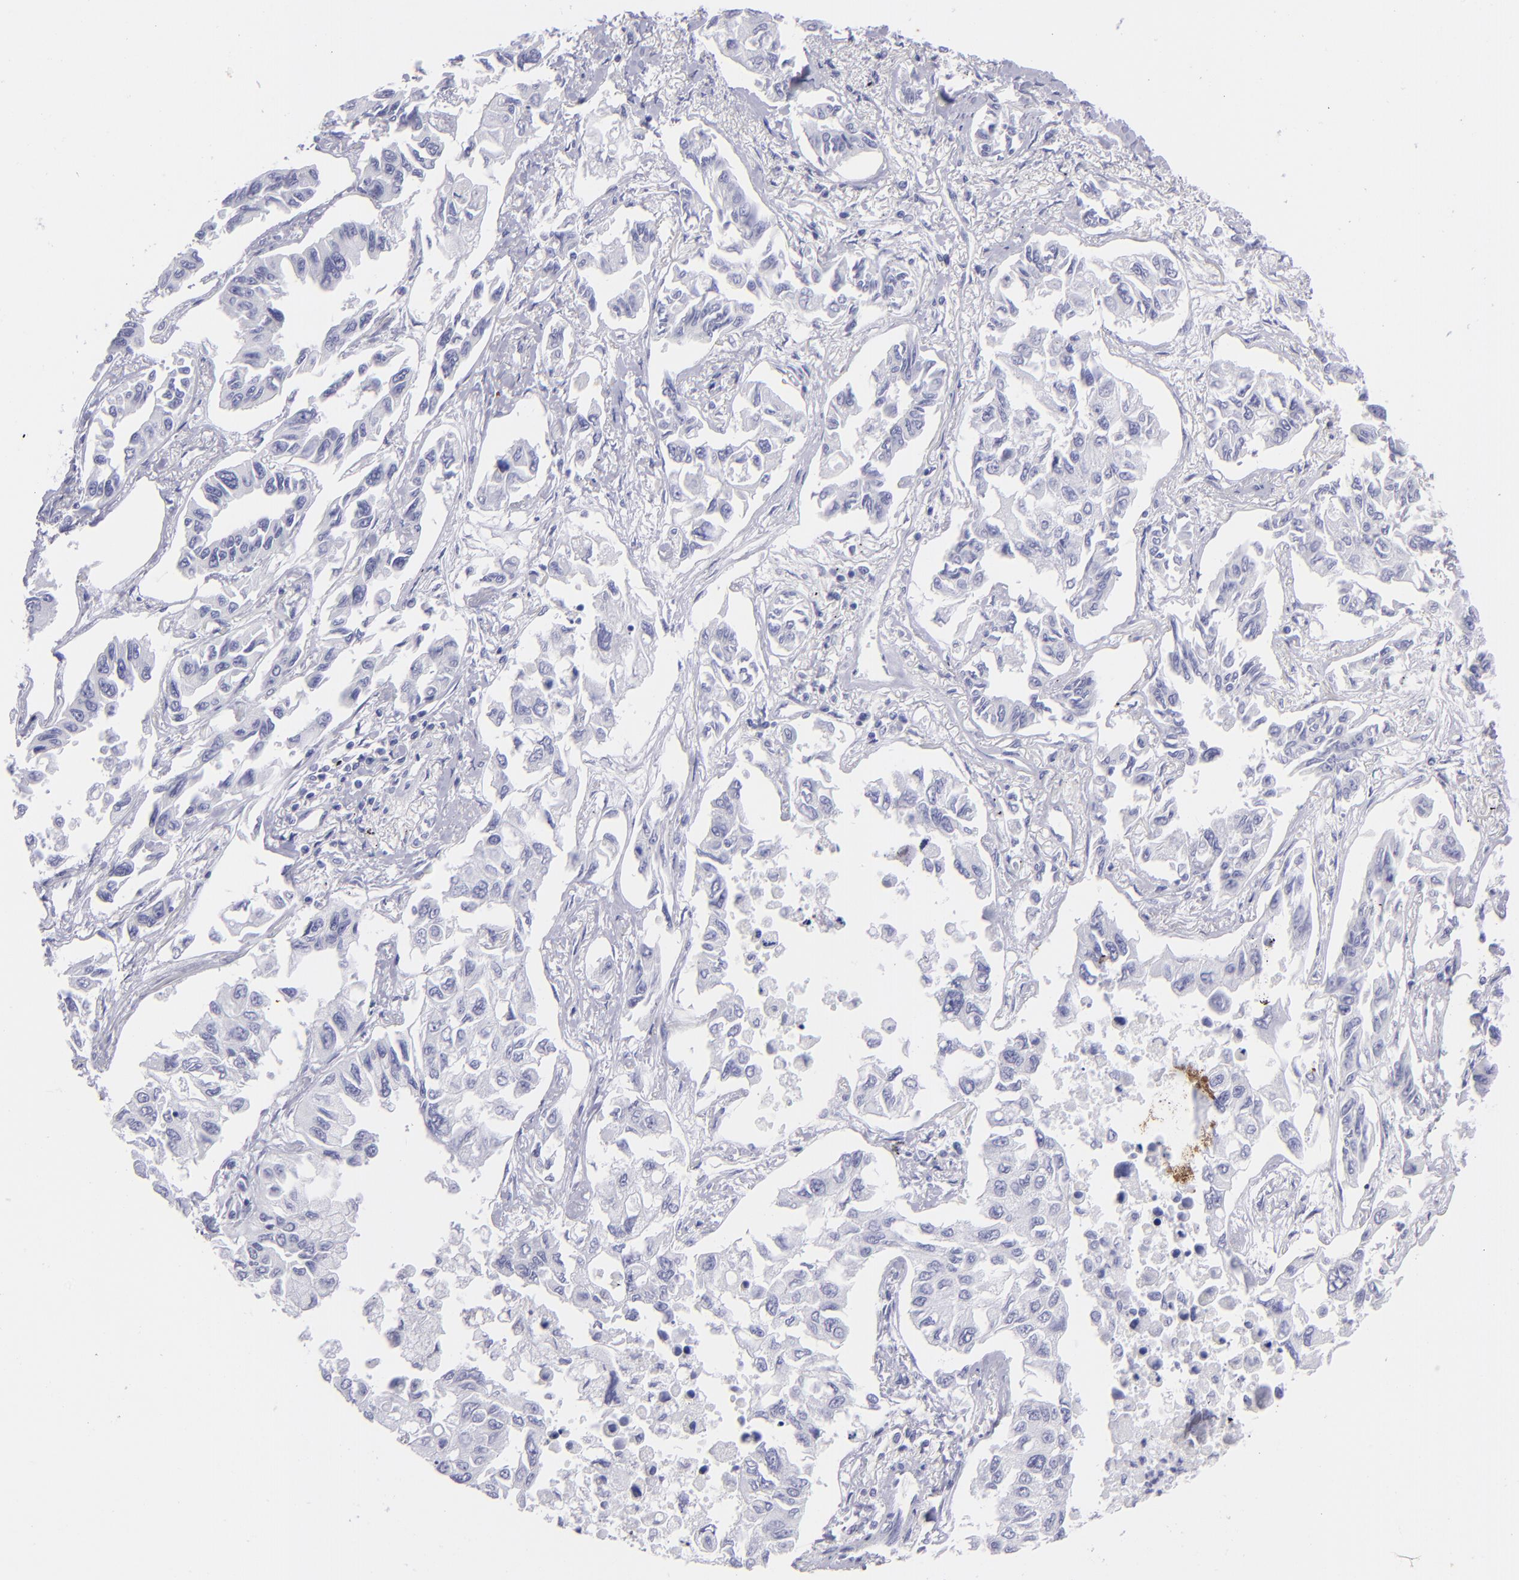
{"staining": {"intensity": "negative", "quantity": "none", "location": "none"}, "tissue": "lung cancer", "cell_type": "Tumor cells", "image_type": "cancer", "snomed": [{"axis": "morphology", "description": "Adenocarcinoma, NOS"}, {"axis": "topography", "description": "Lung"}], "caption": "Tumor cells are negative for brown protein staining in lung cancer (adenocarcinoma). (DAB IHC visualized using brightfield microscopy, high magnification).", "gene": "SLC1A3", "patient": {"sex": "male", "age": 64}}